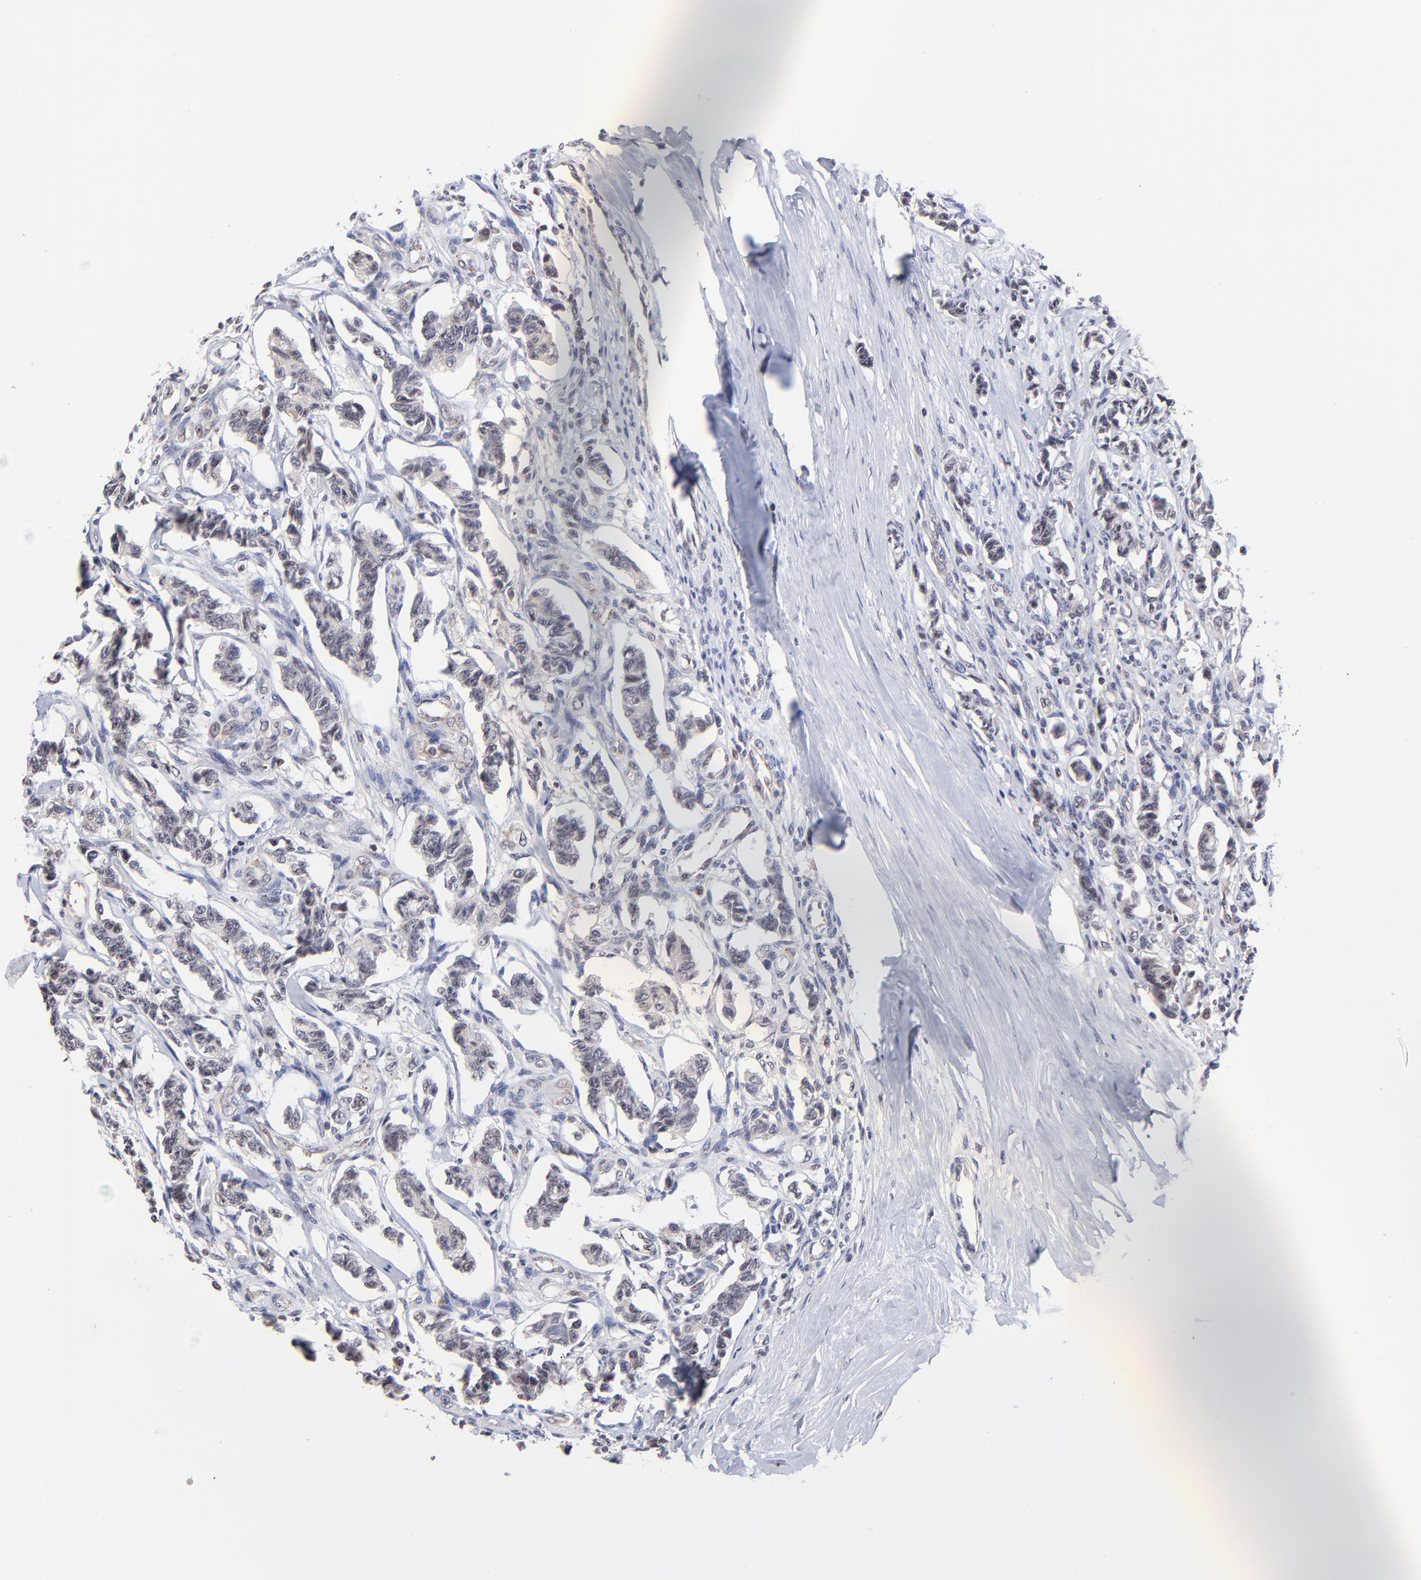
{"staining": {"intensity": "negative", "quantity": "none", "location": "none"}, "tissue": "renal cancer", "cell_type": "Tumor cells", "image_type": "cancer", "snomed": [{"axis": "morphology", "description": "Carcinoid, malignant, NOS"}, {"axis": "topography", "description": "Kidney"}], "caption": "Histopathology image shows no significant protein expression in tumor cells of renal cancer.", "gene": "UBE2L6", "patient": {"sex": "female", "age": 41}}